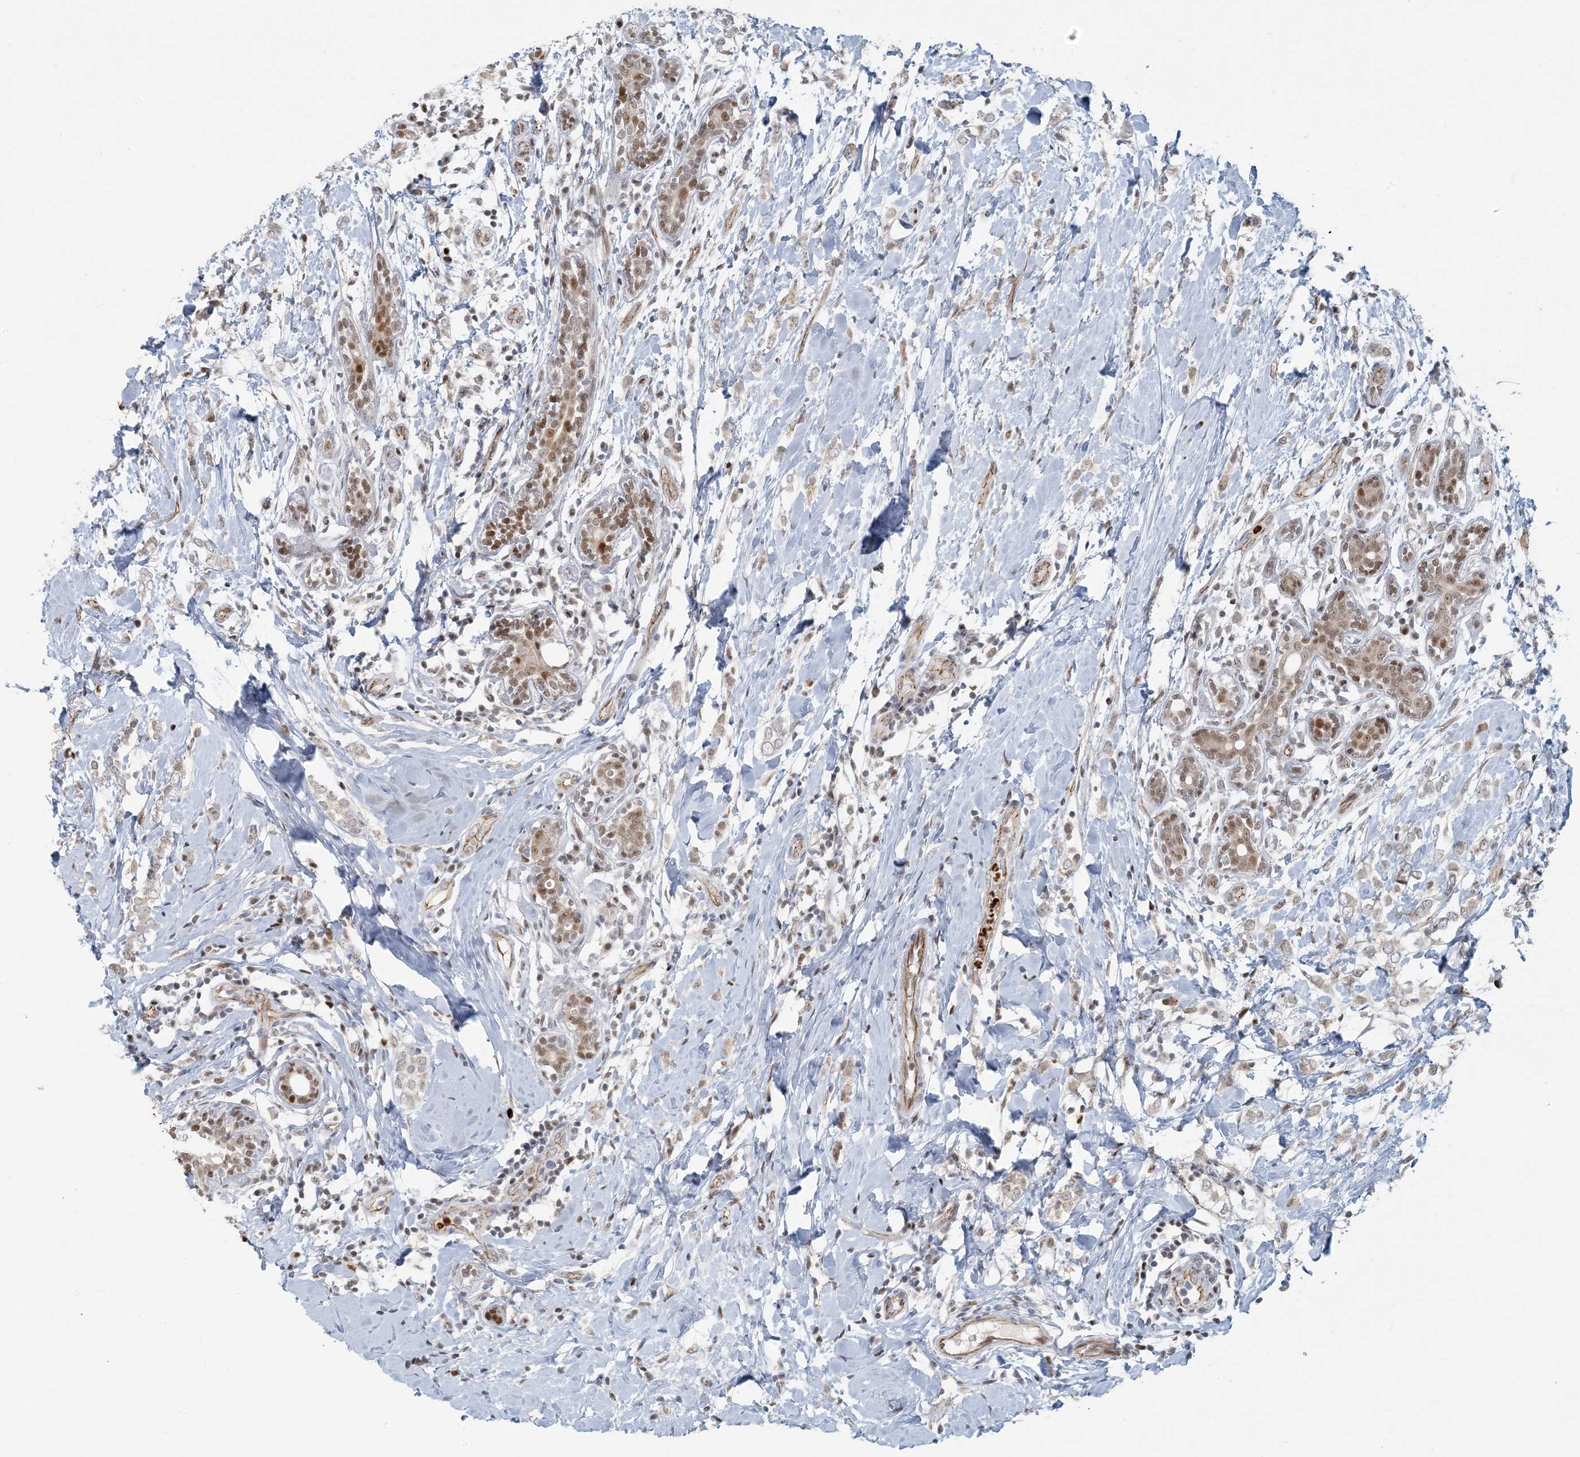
{"staining": {"intensity": "weak", "quantity": "<25%", "location": "cytoplasmic/membranous"}, "tissue": "breast cancer", "cell_type": "Tumor cells", "image_type": "cancer", "snomed": [{"axis": "morphology", "description": "Normal tissue, NOS"}, {"axis": "morphology", "description": "Lobular carcinoma"}, {"axis": "topography", "description": "Breast"}], "caption": "Micrograph shows no significant protein staining in tumor cells of breast lobular carcinoma.", "gene": "AK9", "patient": {"sex": "female", "age": 47}}